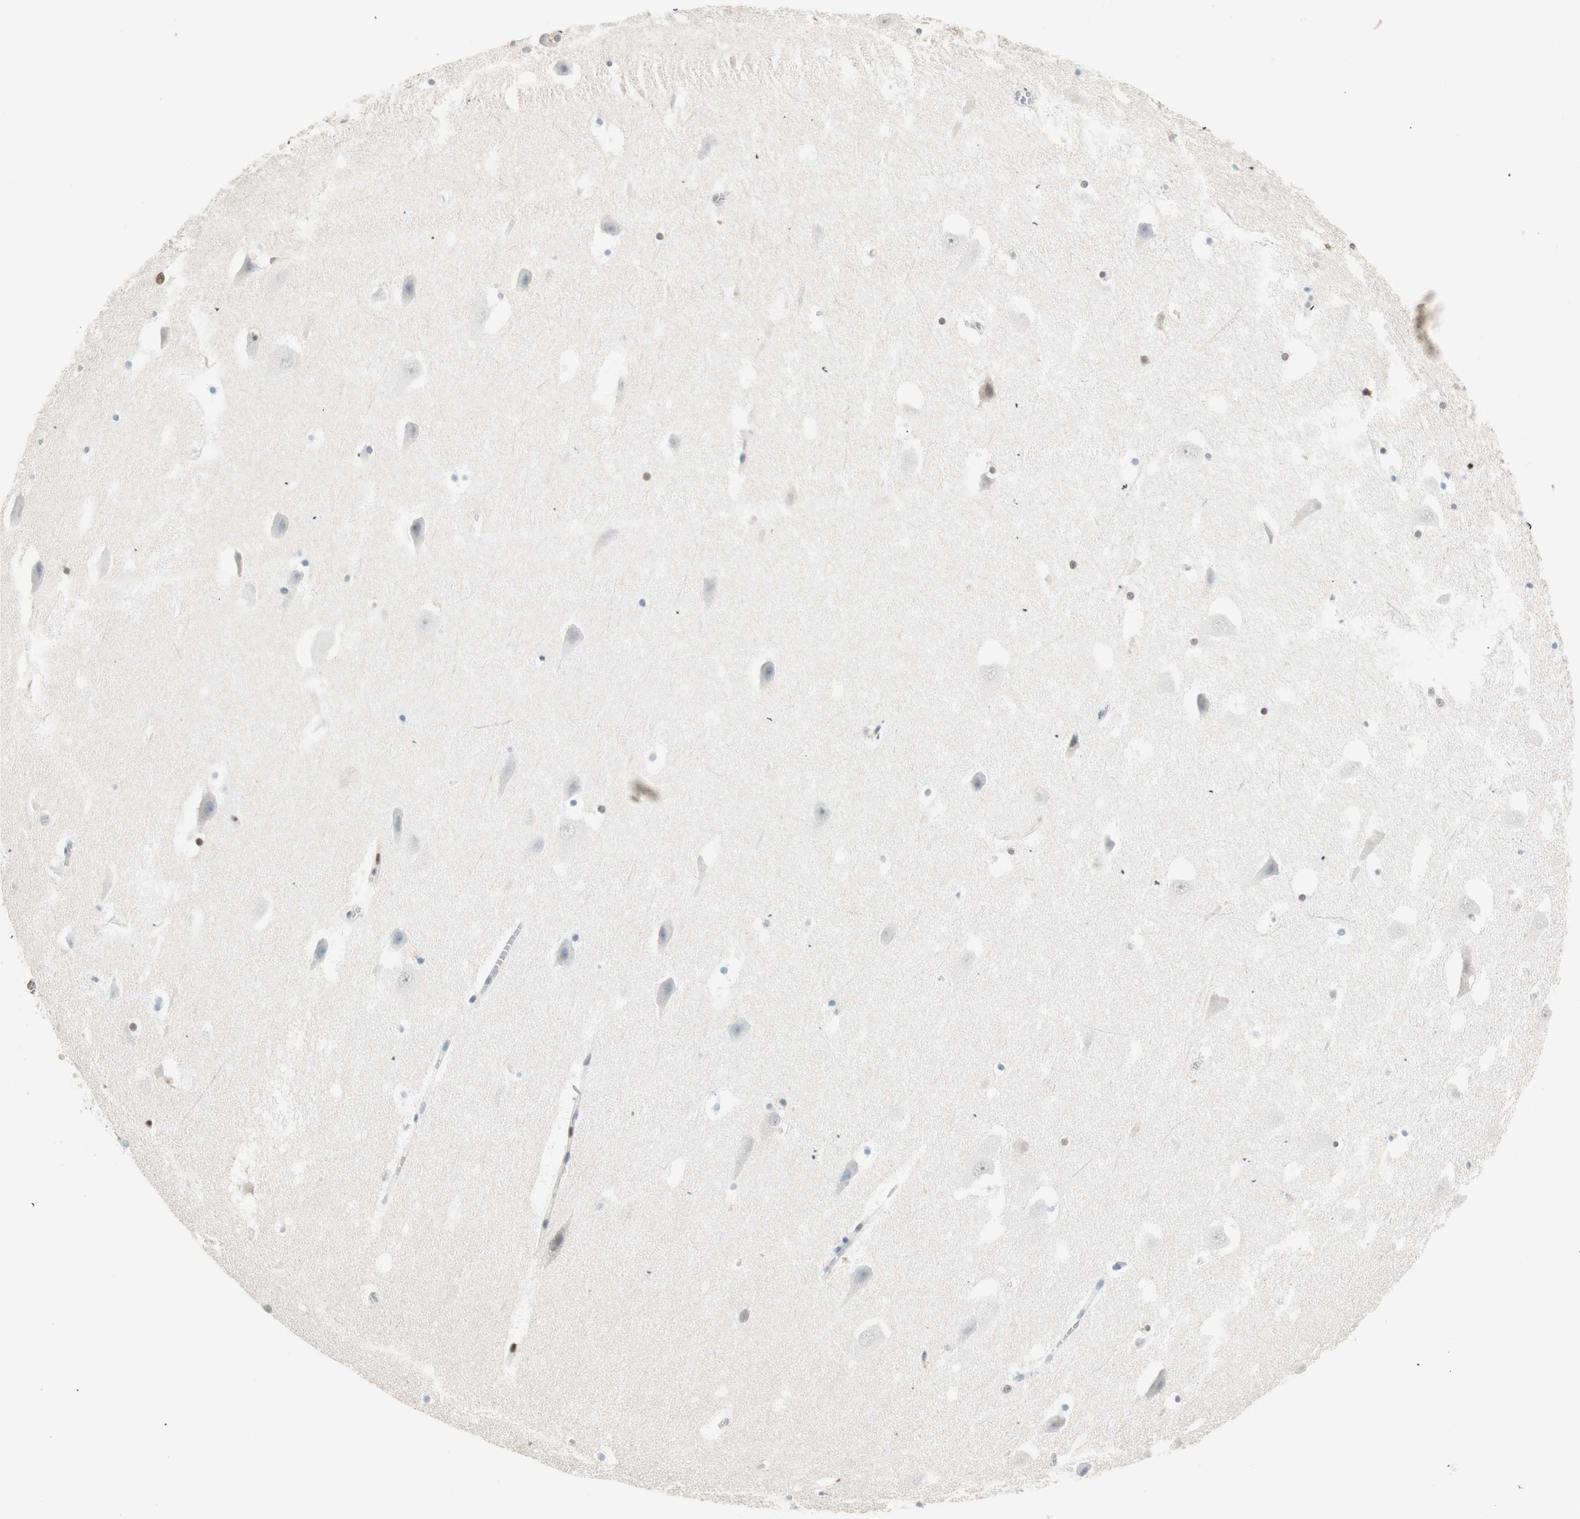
{"staining": {"intensity": "weak", "quantity": "25%-75%", "location": "nuclear"}, "tissue": "hippocampus", "cell_type": "Glial cells", "image_type": "normal", "snomed": [{"axis": "morphology", "description": "Normal tissue, NOS"}, {"axis": "topography", "description": "Hippocampus"}], "caption": "Protein expression analysis of benign human hippocampus reveals weak nuclear expression in approximately 25%-75% of glial cells. (IHC, brightfield microscopy, high magnification).", "gene": "ZBTB17", "patient": {"sex": "male", "age": 45}}